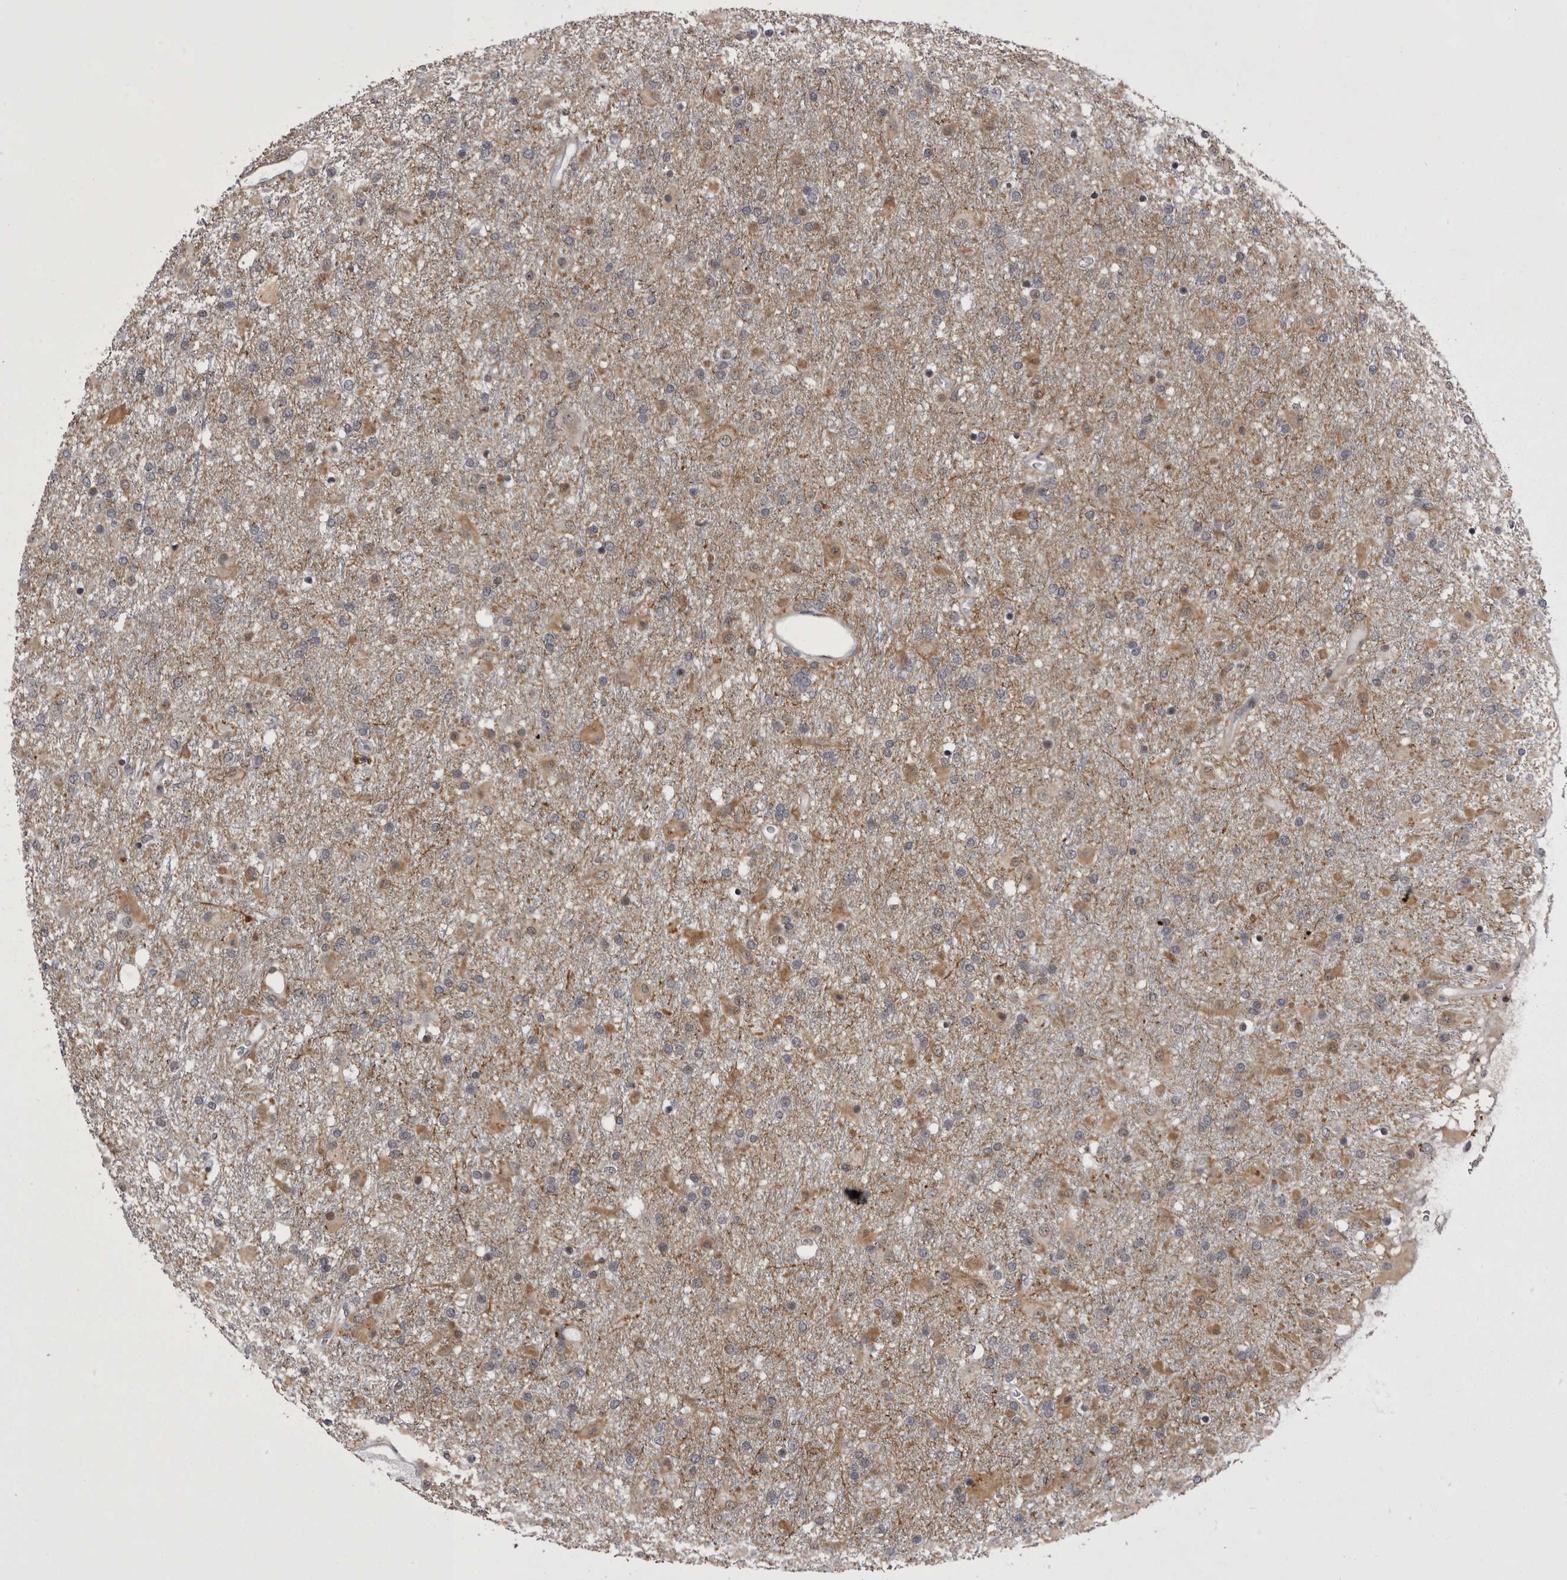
{"staining": {"intensity": "moderate", "quantity": "<25%", "location": "cytoplasmic/membranous"}, "tissue": "glioma", "cell_type": "Tumor cells", "image_type": "cancer", "snomed": [{"axis": "morphology", "description": "Glioma, malignant, Low grade"}, {"axis": "topography", "description": "Brain"}], "caption": "This is an image of immunohistochemistry staining of malignant glioma (low-grade), which shows moderate positivity in the cytoplasmic/membranous of tumor cells.", "gene": "PRPF3", "patient": {"sex": "male", "age": 65}}